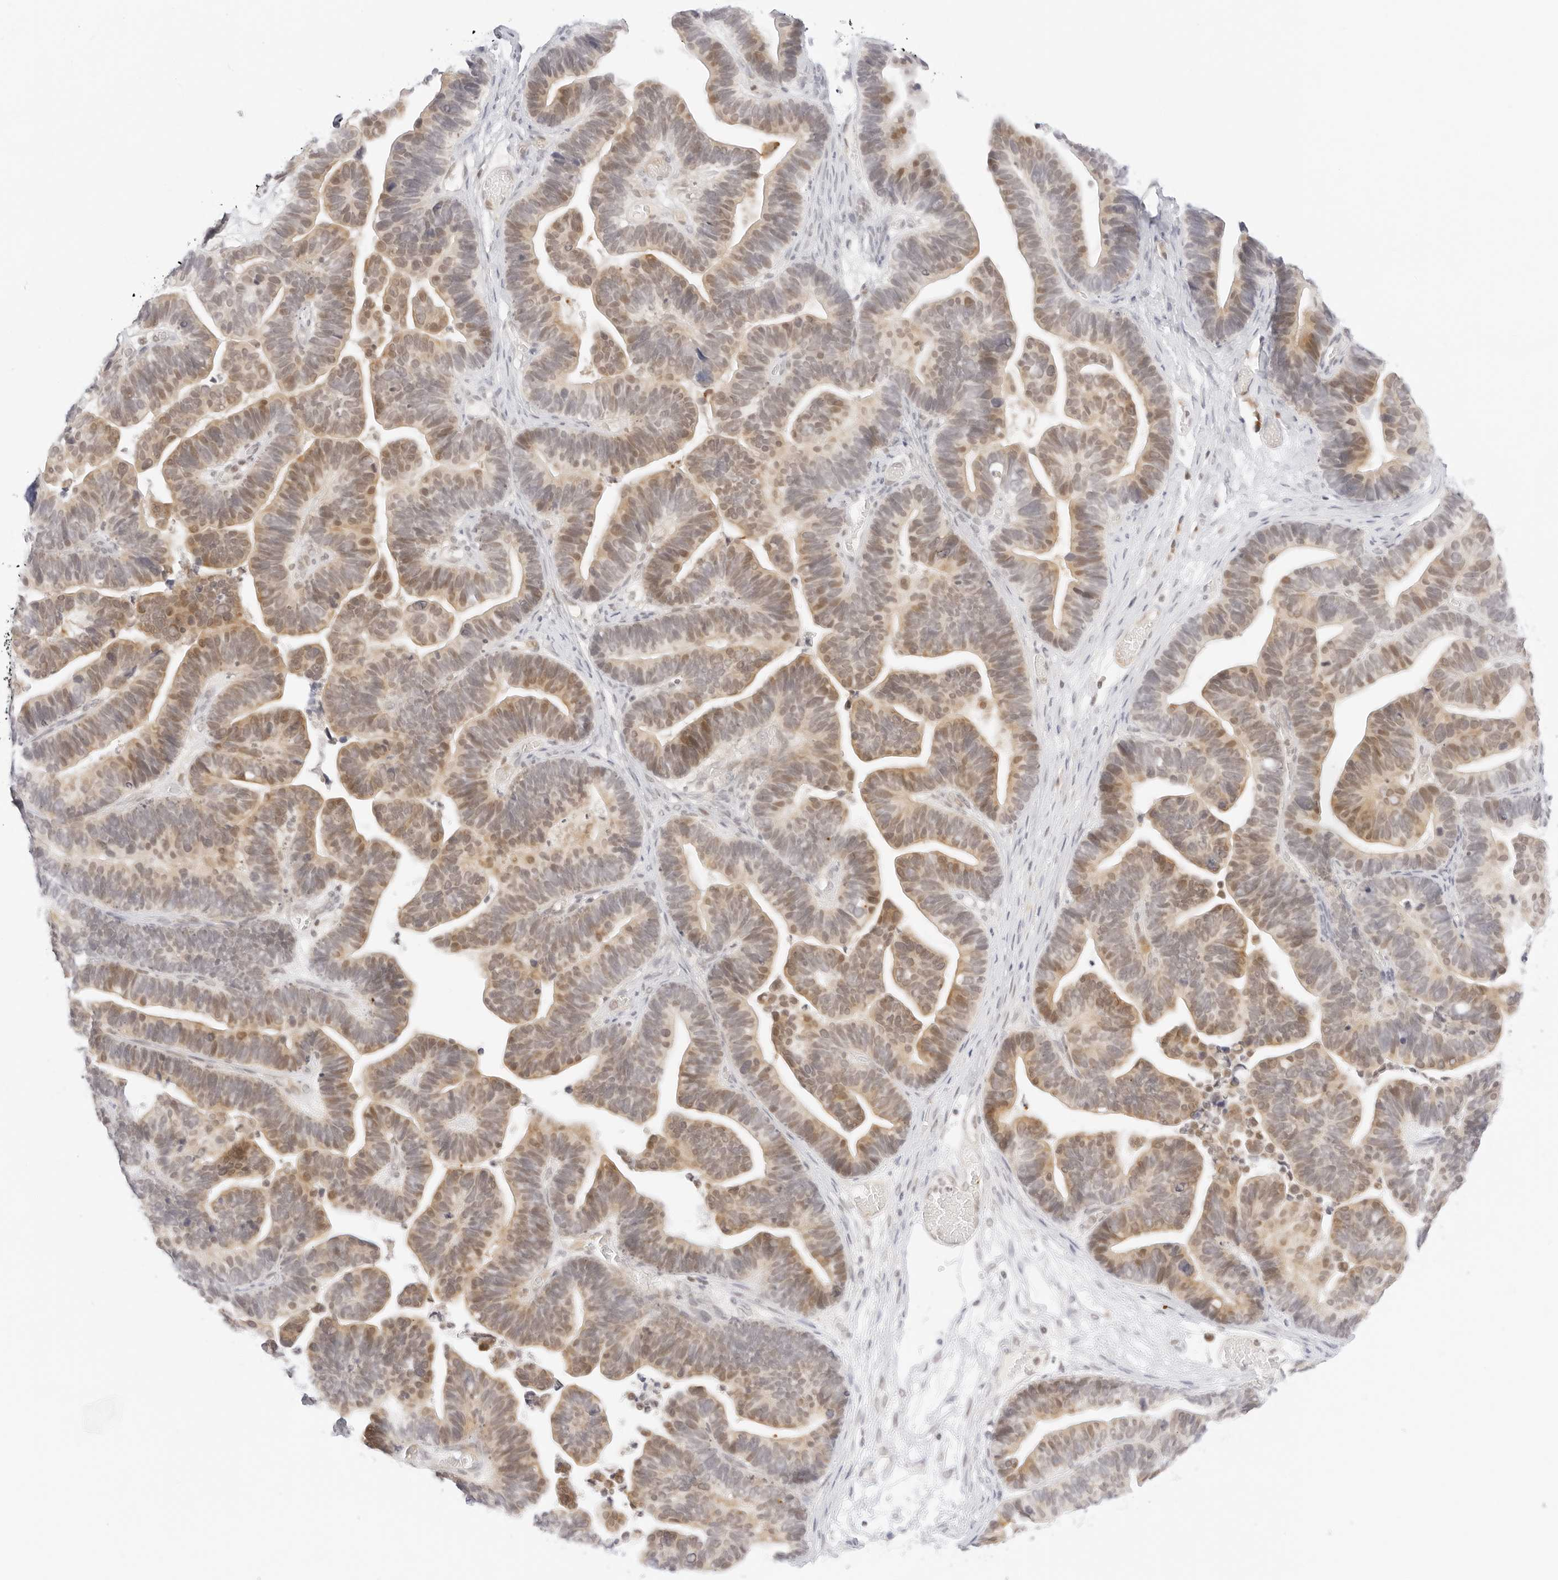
{"staining": {"intensity": "moderate", "quantity": "25%-75%", "location": "nuclear"}, "tissue": "ovarian cancer", "cell_type": "Tumor cells", "image_type": "cancer", "snomed": [{"axis": "morphology", "description": "Cystadenocarcinoma, serous, NOS"}, {"axis": "topography", "description": "Ovary"}], "caption": "Immunohistochemistry (IHC) image of human ovarian cancer (serous cystadenocarcinoma) stained for a protein (brown), which exhibits medium levels of moderate nuclear staining in approximately 25%-75% of tumor cells.", "gene": "POLR3C", "patient": {"sex": "female", "age": 56}}